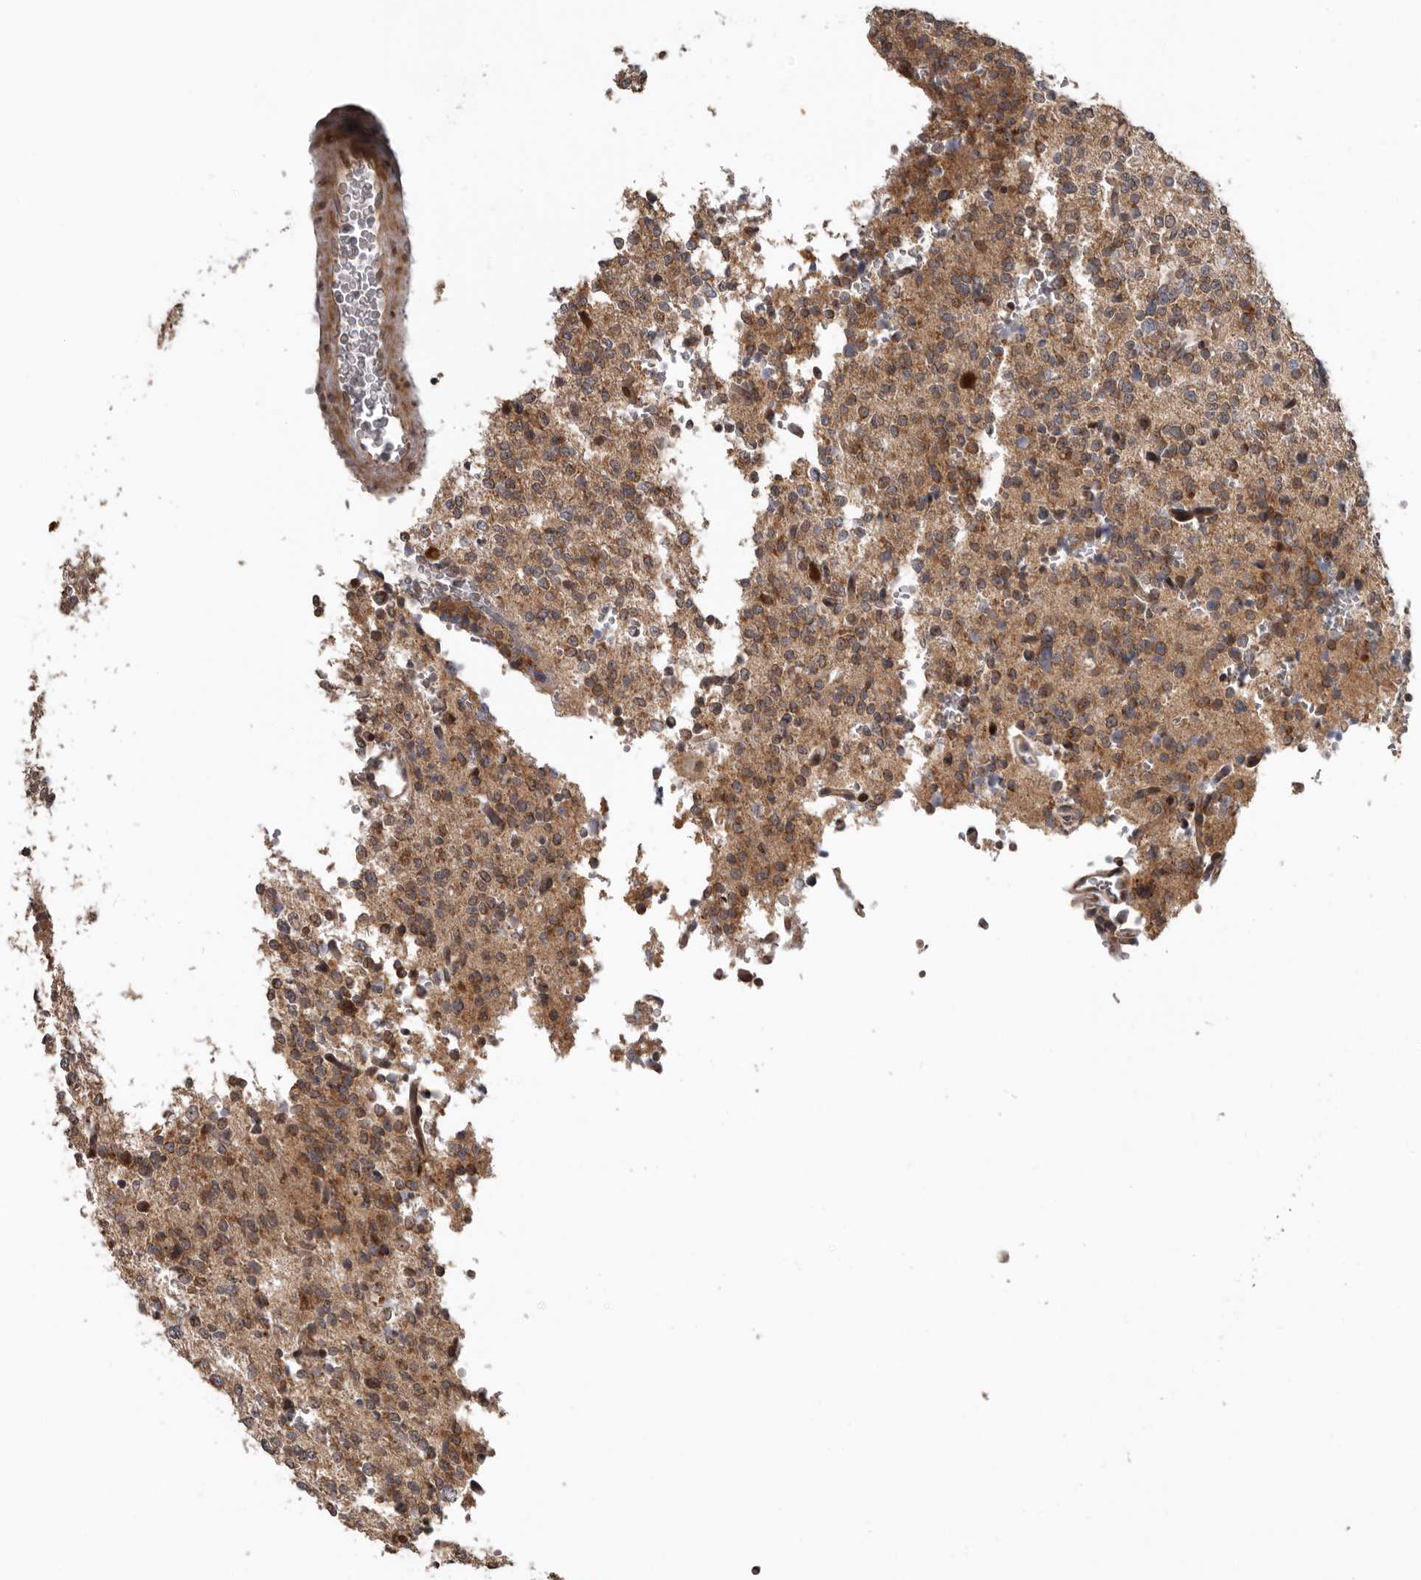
{"staining": {"intensity": "moderate", "quantity": "25%-75%", "location": "cytoplasmic/membranous"}, "tissue": "glioma", "cell_type": "Tumor cells", "image_type": "cancer", "snomed": [{"axis": "morphology", "description": "Glioma, malignant, High grade"}, {"axis": "topography", "description": "Brain"}], "caption": "The micrograph displays staining of glioma, revealing moderate cytoplasmic/membranous protein positivity (brown color) within tumor cells.", "gene": "FGFR4", "patient": {"sex": "female", "age": 62}}